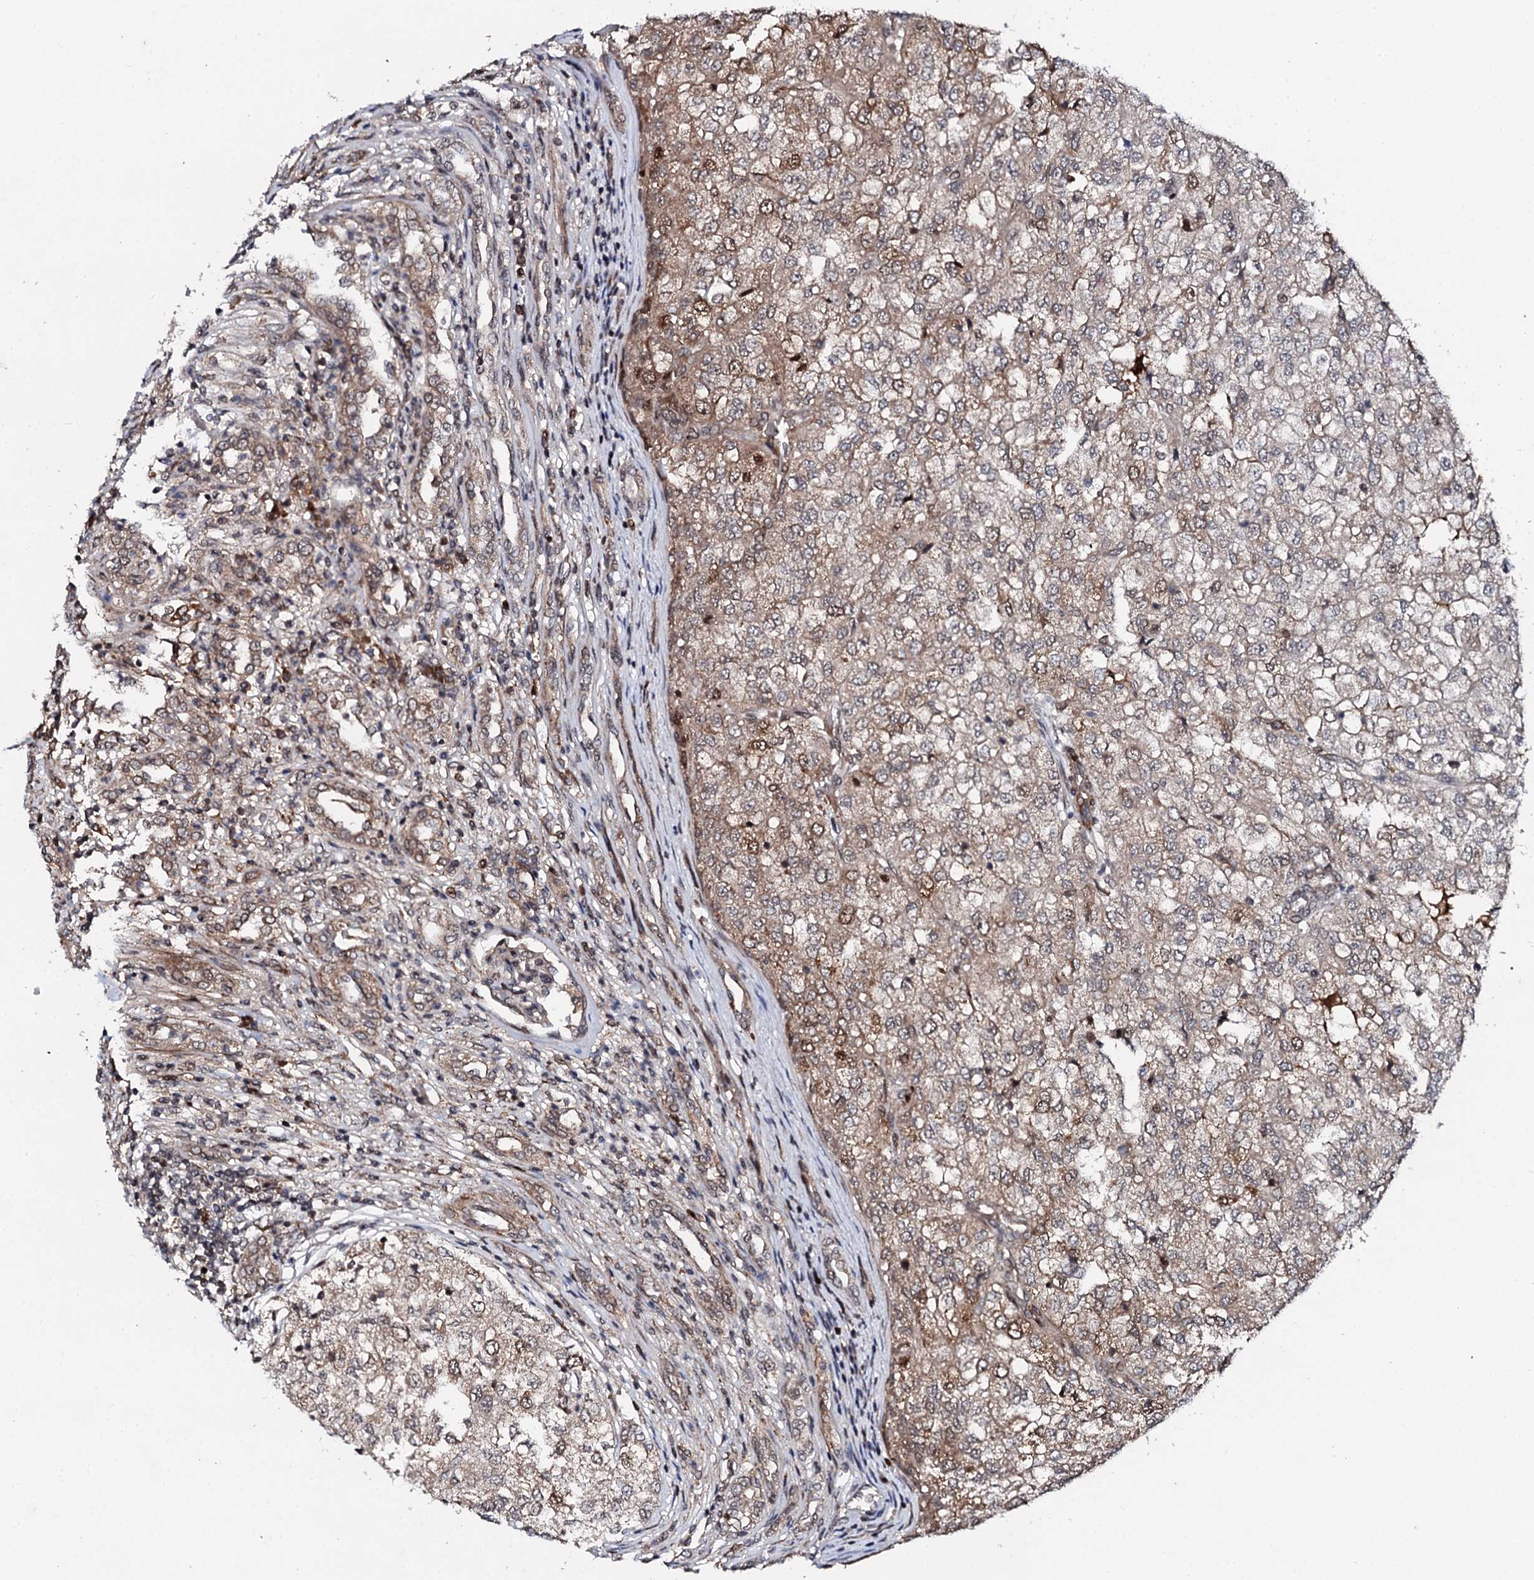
{"staining": {"intensity": "weak", "quantity": "25%-75%", "location": "cytoplasmic/membranous,nuclear"}, "tissue": "renal cancer", "cell_type": "Tumor cells", "image_type": "cancer", "snomed": [{"axis": "morphology", "description": "Adenocarcinoma, NOS"}, {"axis": "topography", "description": "Kidney"}], "caption": "Immunohistochemical staining of human renal cancer (adenocarcinoma) displays weak cytoplasmic/membranous and nuclear protein expression in about 25%-75% of tumor cells.", "gene": "FAM111A", "patient": {"sex": "female", "age": 54}}